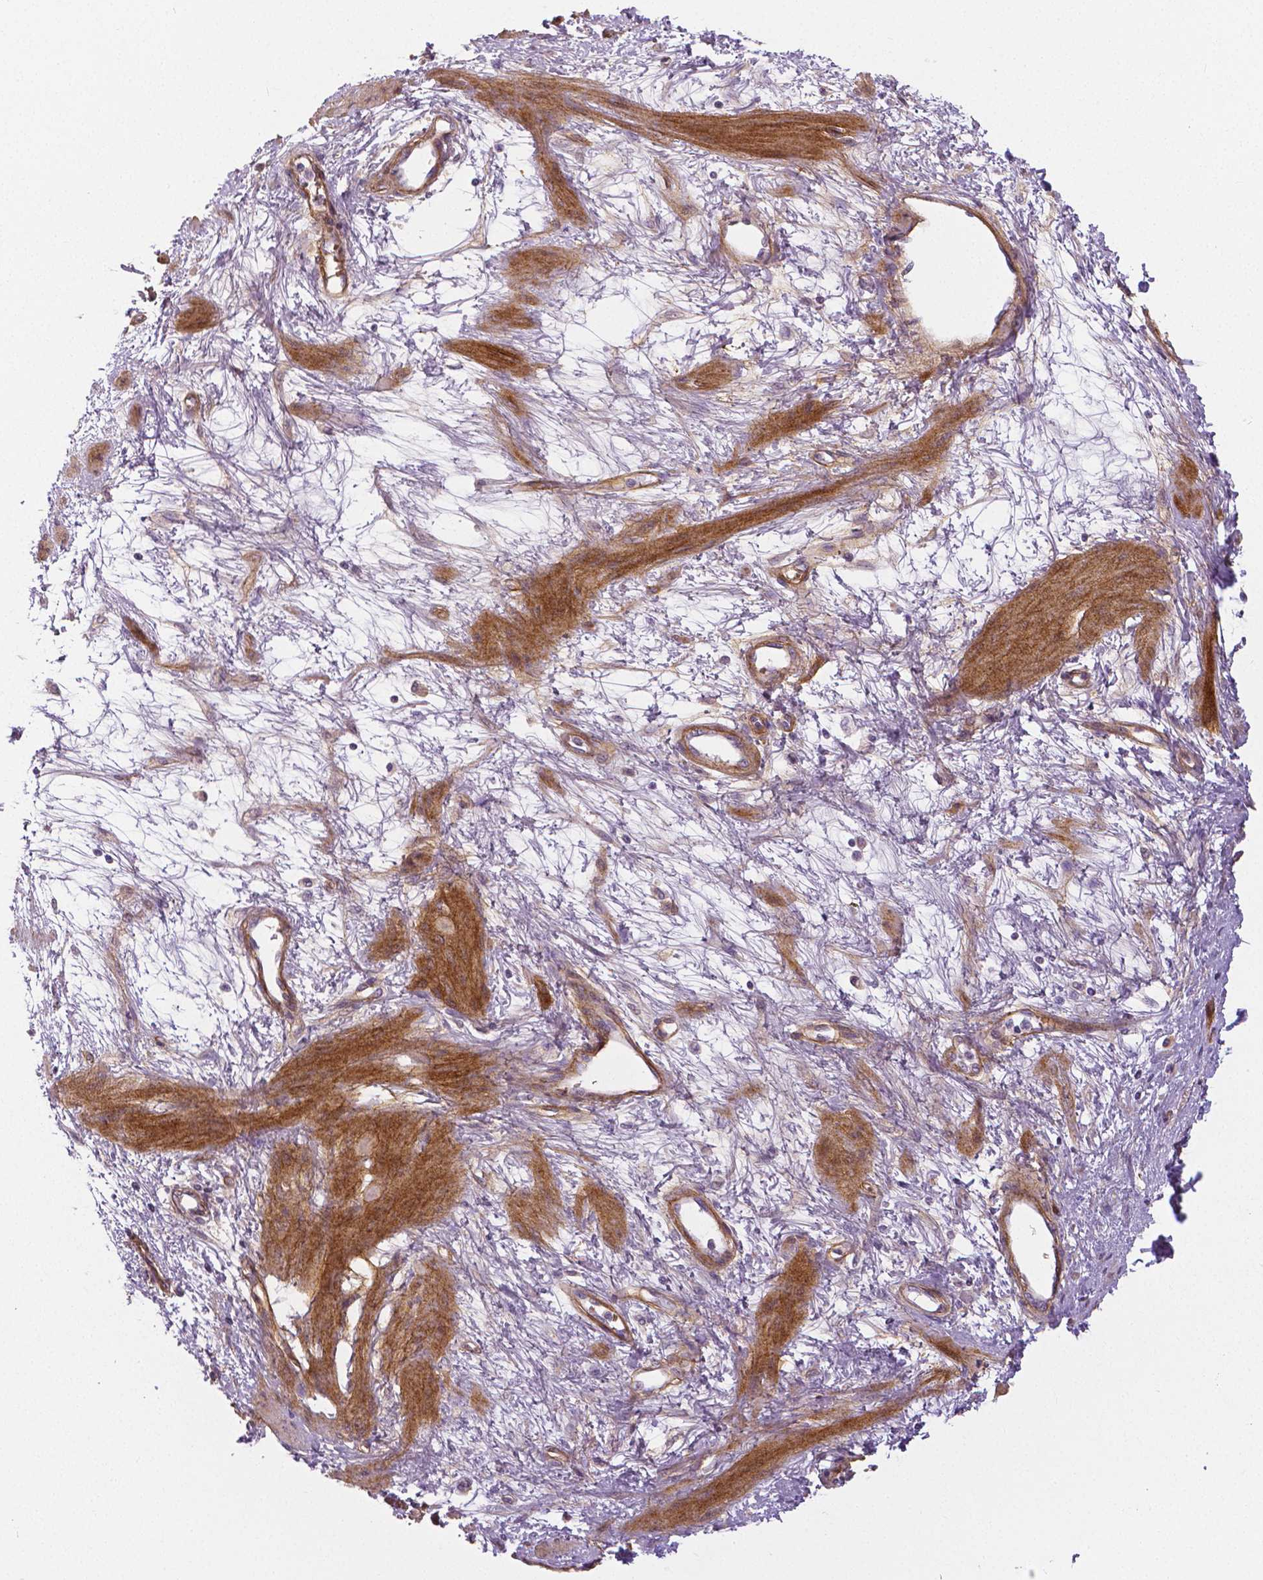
{"staining": {"intensity": "moderate", "quantity": ">75%", "location": "cytoplasmic/membranous"}, "tissue": "smooth muscle", "cell_type": "Smooth muscle cells", "image_type": "normal", "snomed": [{"axis": "morphology", "description": "Normal tissue, NOS"}, {"axis": "topography", "description": "Smooth muscle"}, {"axis": "topography", "description": "Uterus"}], "caption": "This is a micrograph of immunohistochemistry (IHC) staining of normal smooth muscle, which shows moderate expression in the cytoplasmic/membranous of smooth muscle cells.", "gene": "FLT1", "patient": {"sex": "female", "age": 39}}